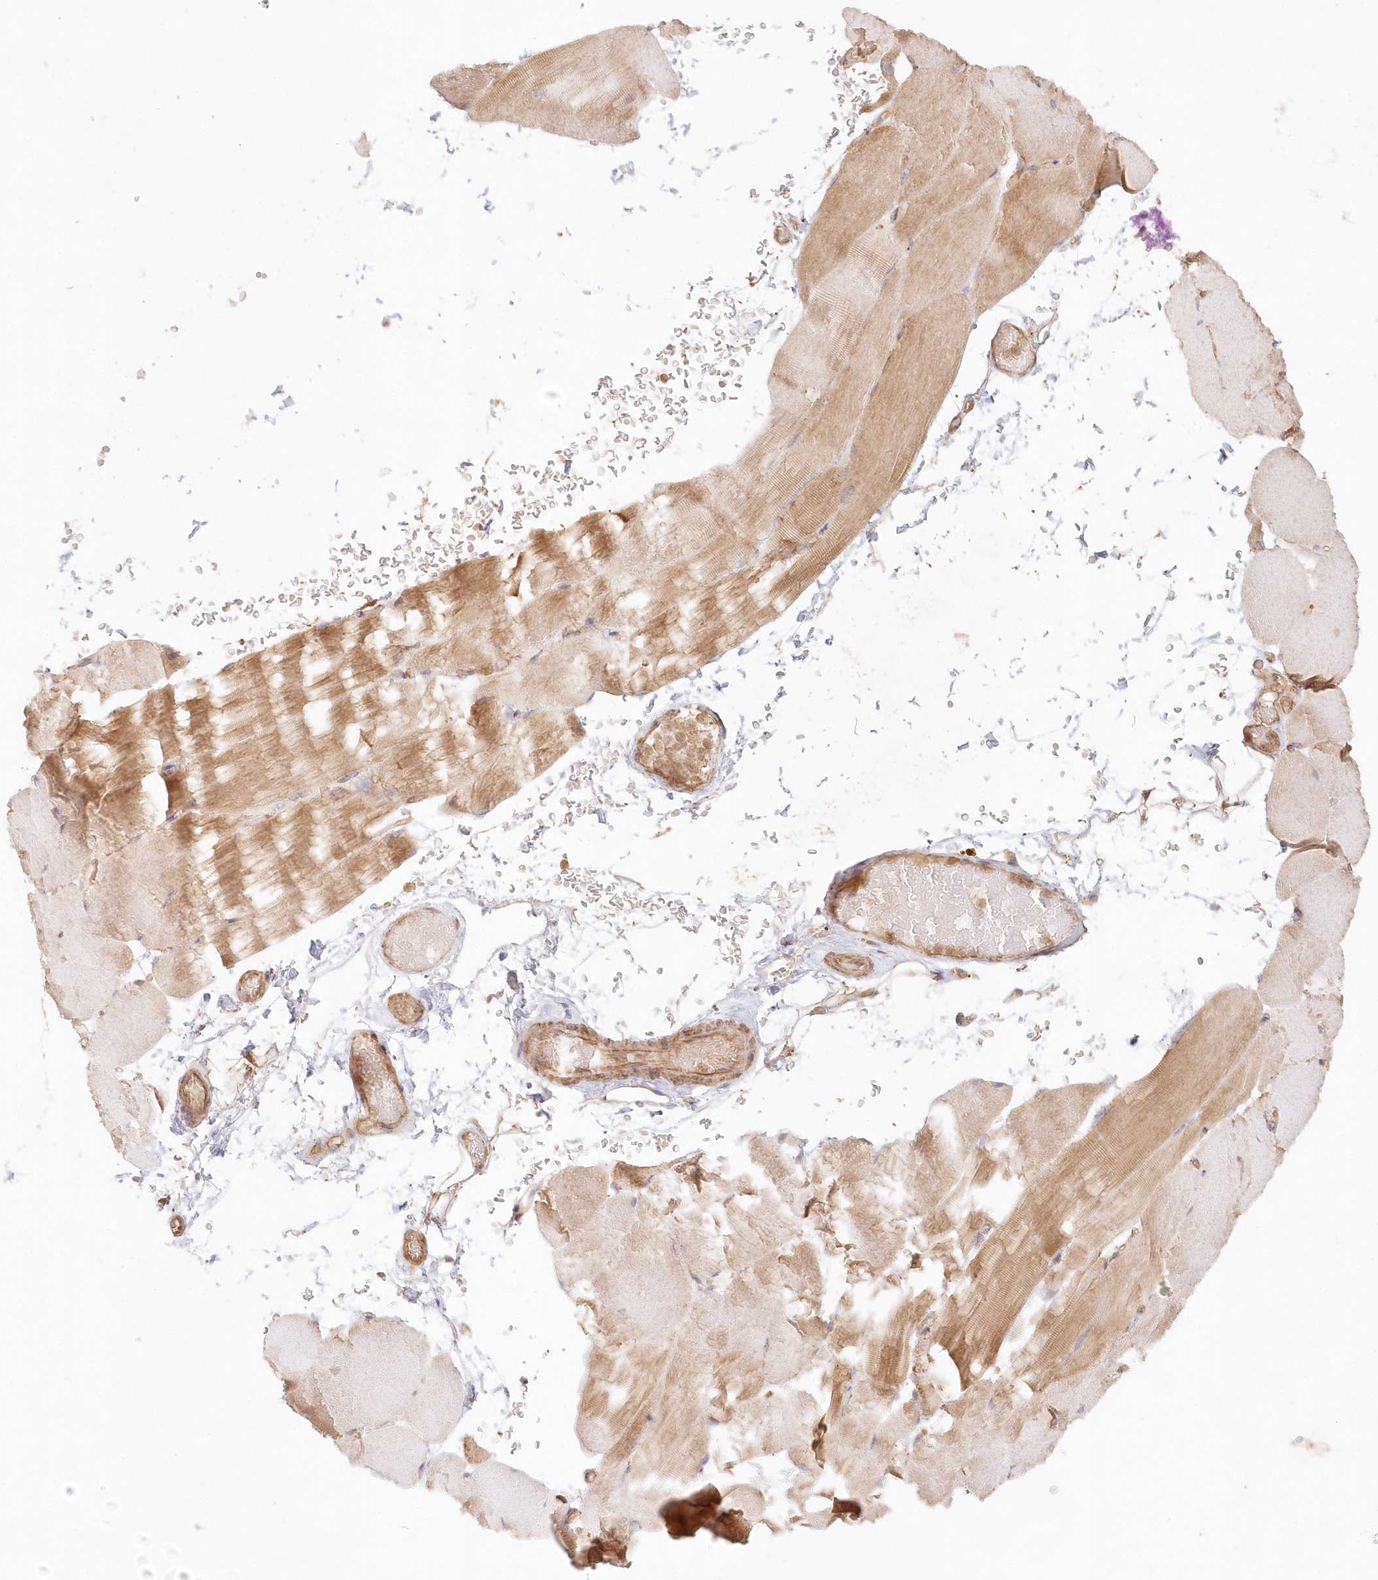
{"staining": {"intensity": "moderate", "quantity": "25%-75%", "location": "cytoplasmic/membranous"}, "tissue": "skeletal muscle", "cell_type": "Myocytes", "image_type": "normal", "snomed": [{"axis": "morphology", "description": "Normal tissue, NOS"}, {"axis": "topography", "description": "Skeletal muscle"}, {"axis": "topography", "description": "Parathyroid gland"}], "caption": "A photomicrograph showing moderate cytoplasmic/membranous positivity in approximately 25%-75% of myocytes in unremarkable skeletal muscle, as visualized by brown immunohistochemical staining.", "gene": "KIAA0232", "patient": {"sex": "female", "age": 37}}